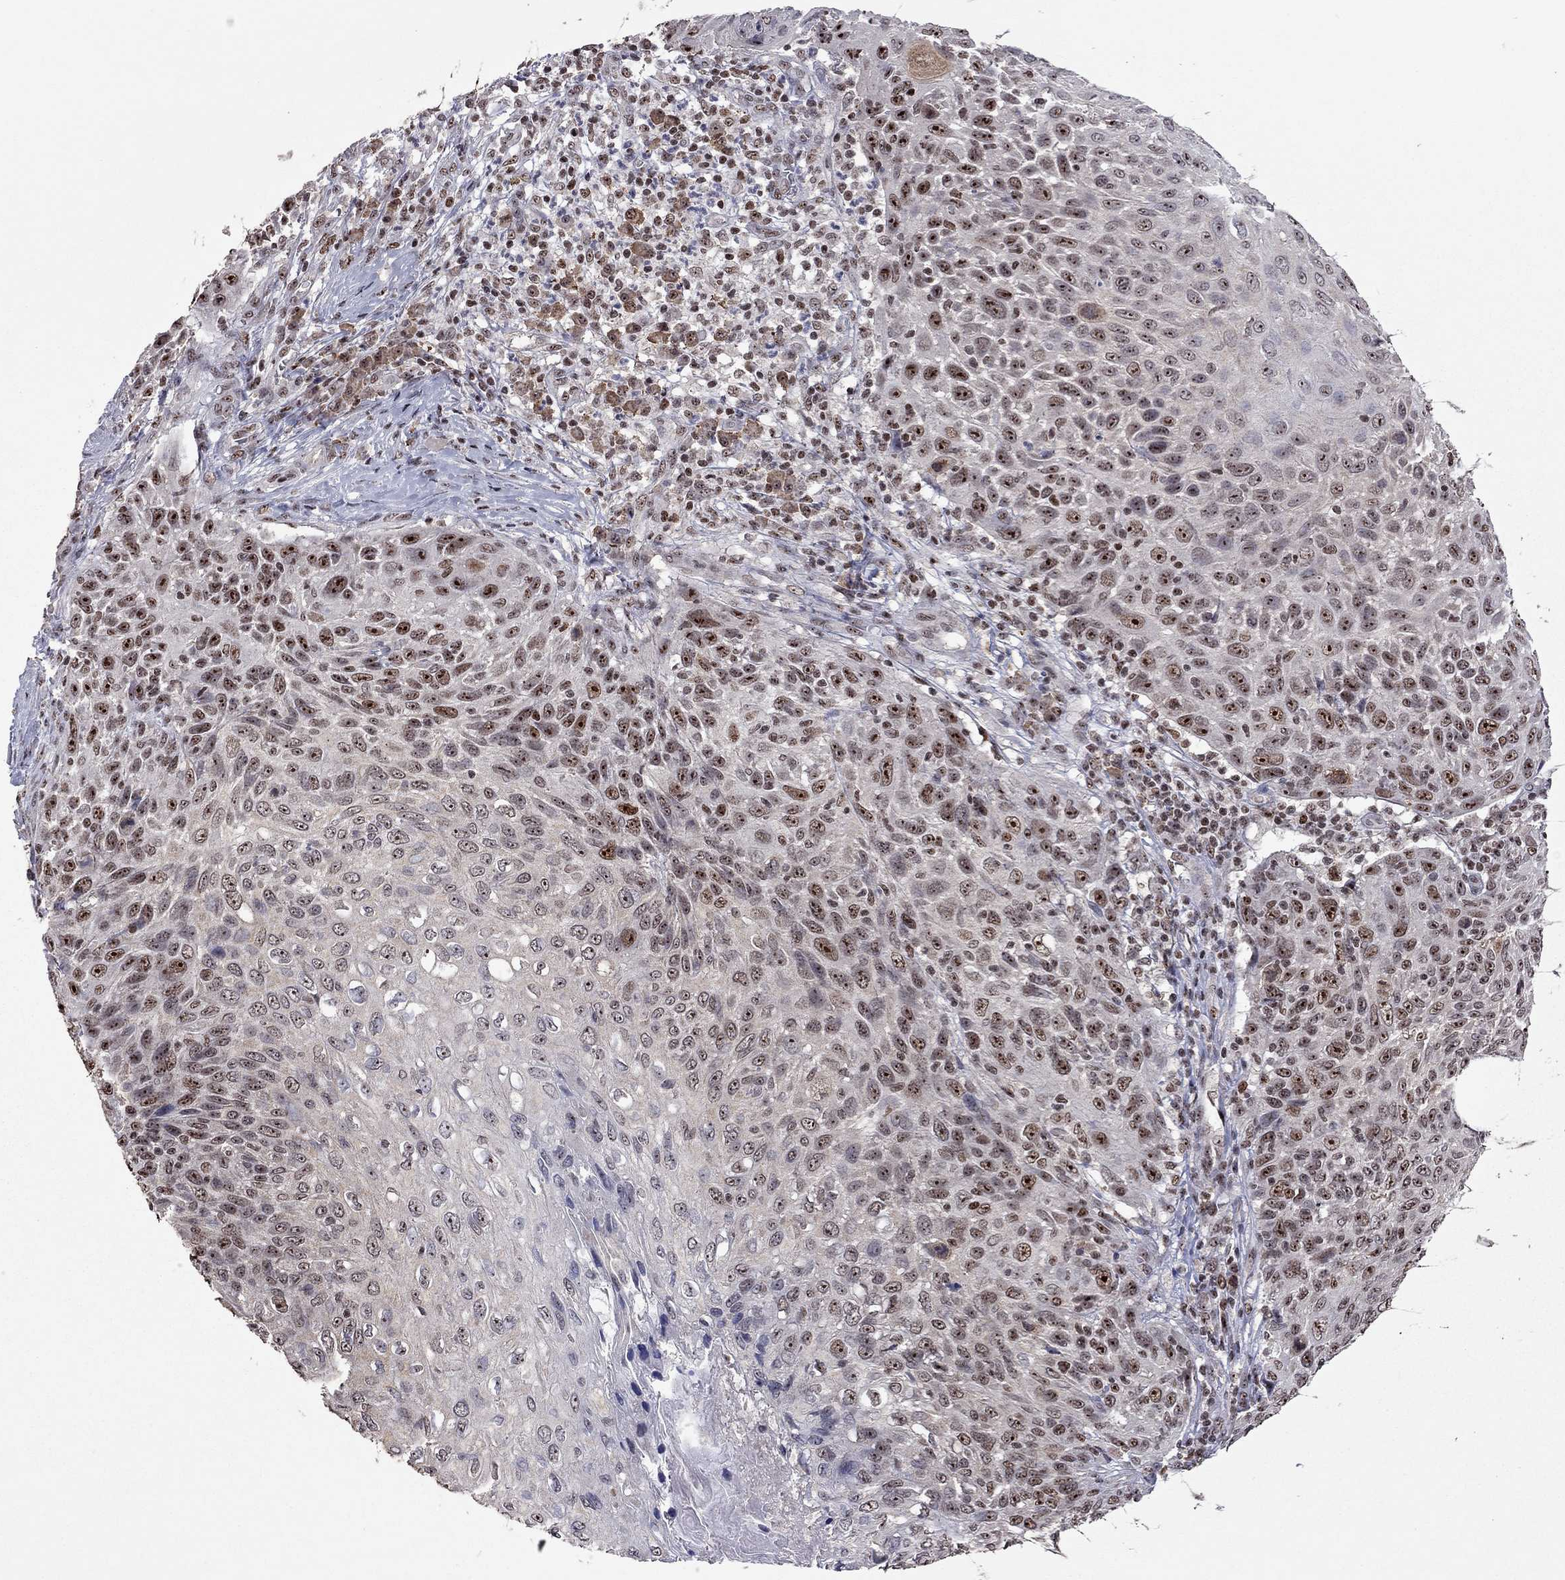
{"staining": {"intensity": "moderate", "quantity": "25%-75%", "location": "nuclear"}, "tissue": "skin cancer", "cell_type": "Tumor cells", "image_type": "cancer", "snomed": [{"axis": "morphology", "description": "Squamous cell carcinoma, NOS"}, {"axis": "topography", "description": "Skin"}], "caption": "IHC (DAB (3,3'-diaminobenzidine)) staining of human skin squamous cell carcinoma displays moderate nuclear protein positivity in approximately 25%-75% of tumor cells.", "gene": "SPOUT1", "patient": {"sex": "male", "age": 92}}